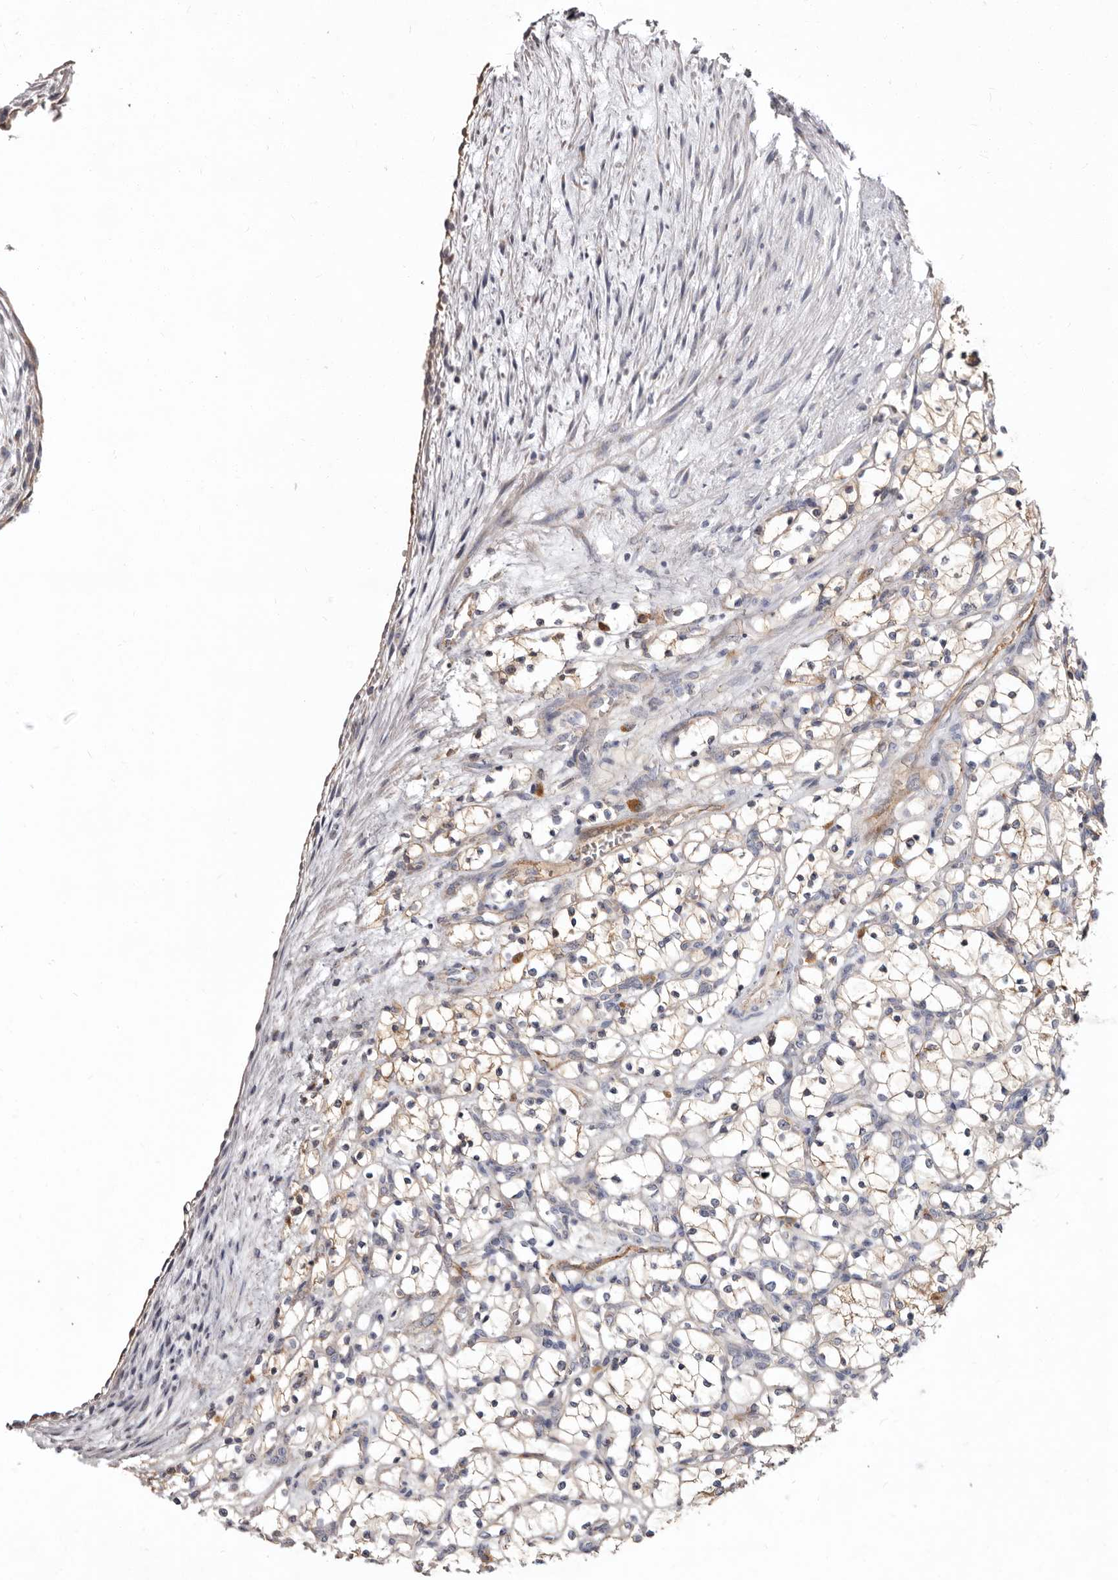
{"staining": {"intensity": "weak", "quantity": "25%-75%", "location": "cytoplasmic/membranous"}, "tissue": "renal cancer", "cell_type": "Tumor cells", "image_type": "cancer", "snomed": [{"axis": "morphology", "description": "Adenocarcinoma, NOS"}, {"axis": "topography", "description": "Kidney"}], "caption": "This is an image of IHC staining of renal cancer (adenocarcinoma), which shows weak staining in the cytoplasmic/membranous of tumor cells.", "gene": "FMO2", "patient": {"sex": "female", "age": 69}}